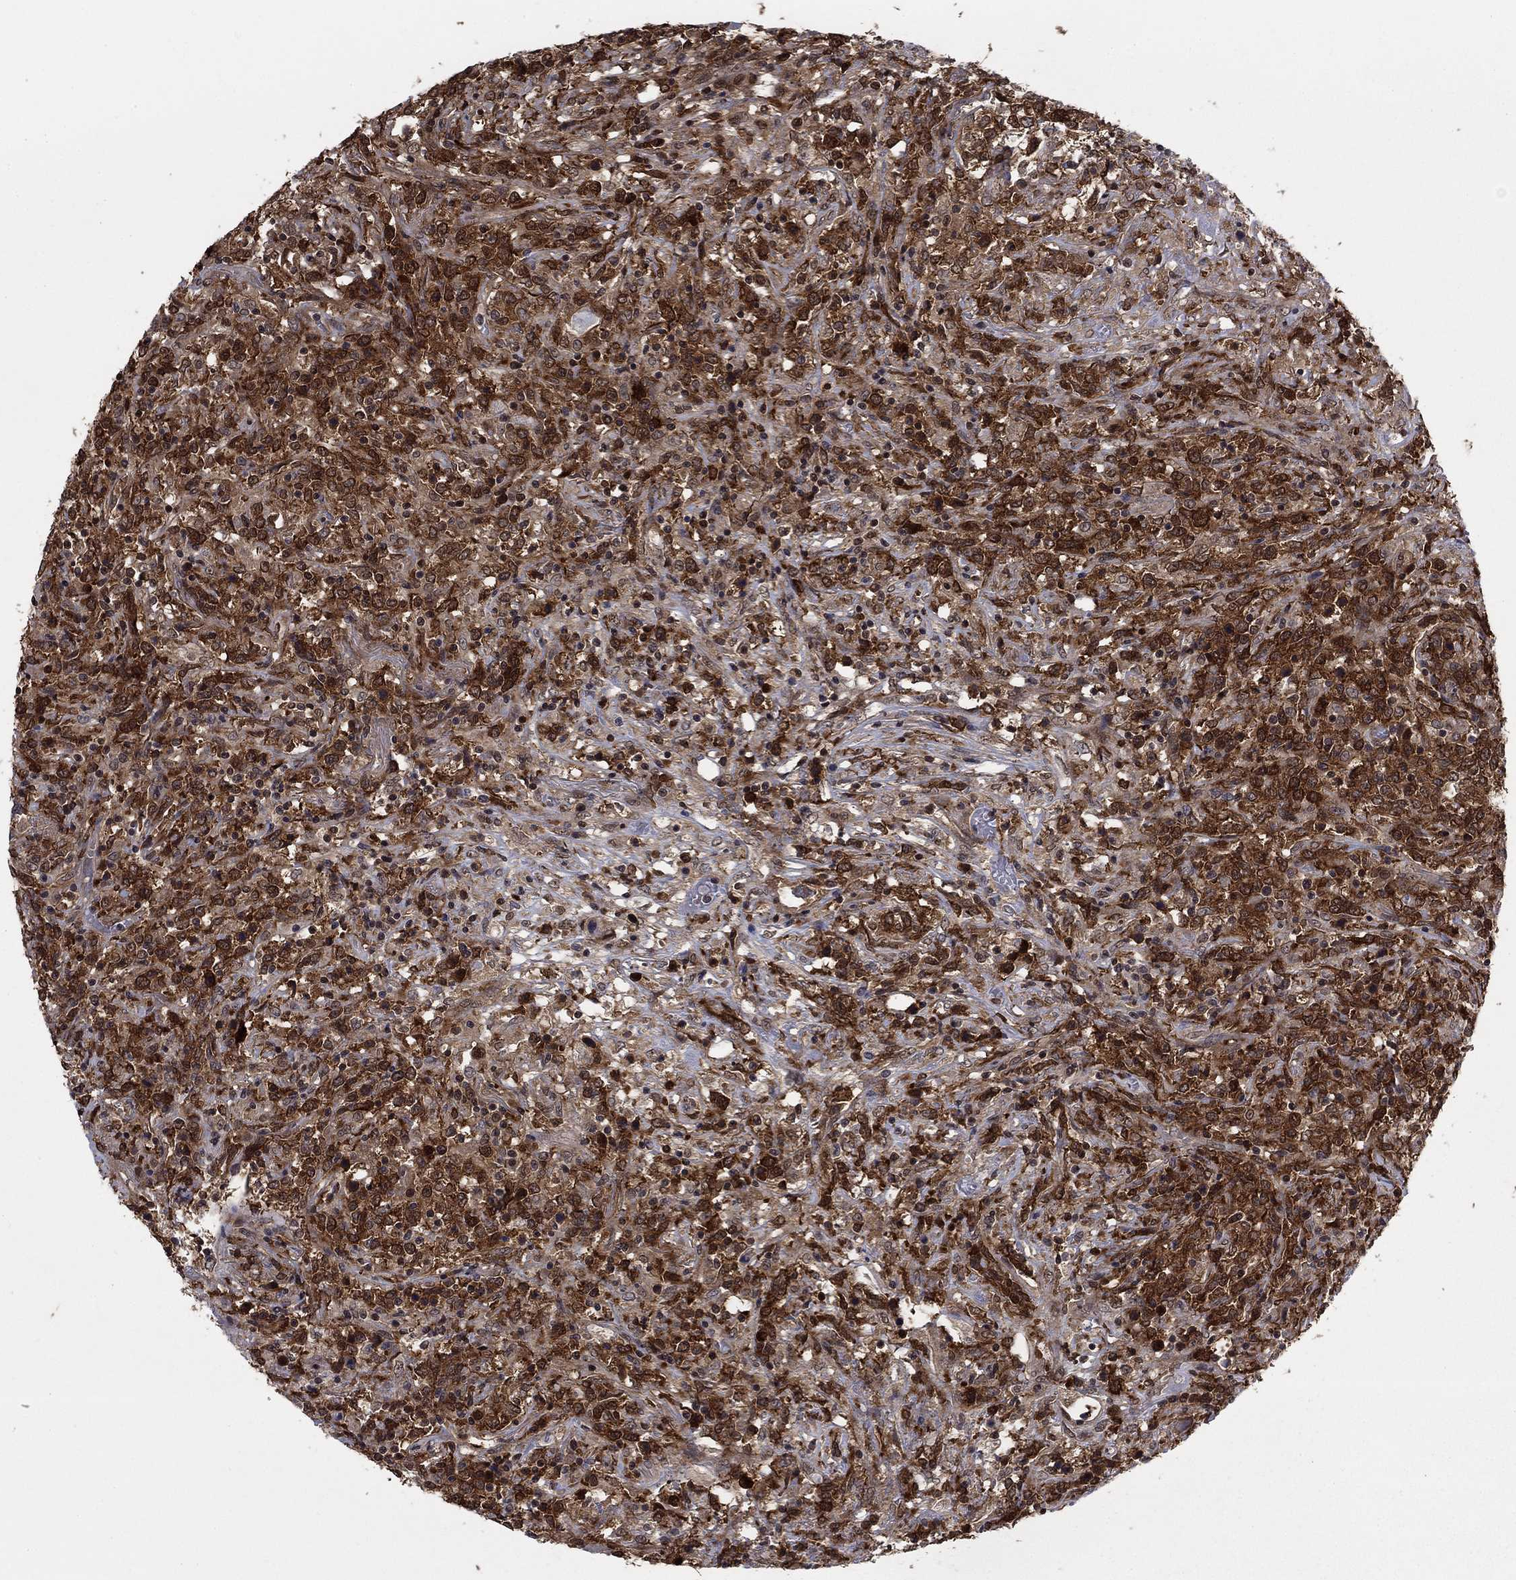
{"staining": {"intensity": "strong", "quantity": ">75%", "location": "cytoplasmic/membranous"}, "tissue": "lymphoma", "cell_type": "Tumor cells", "image_type": "cancer", "snomed": [{"axis": "morphology", "description": "Malignant lymphoma, non-Hodgkin's type, High grade"}, {"axis": "topography", "description": "Lung"}], "caption": "The image reveals staining of lymphoma, revealing strong cytoplasmic/membranous protein staining (brown color) within tumor cells. The staining was performed using DAB, with brown indicating positive protein expression. Nuclei are stained blue with hematoxylin.", "gene": "FKBP4", "patient": {"sex": "male", "age": 79}}